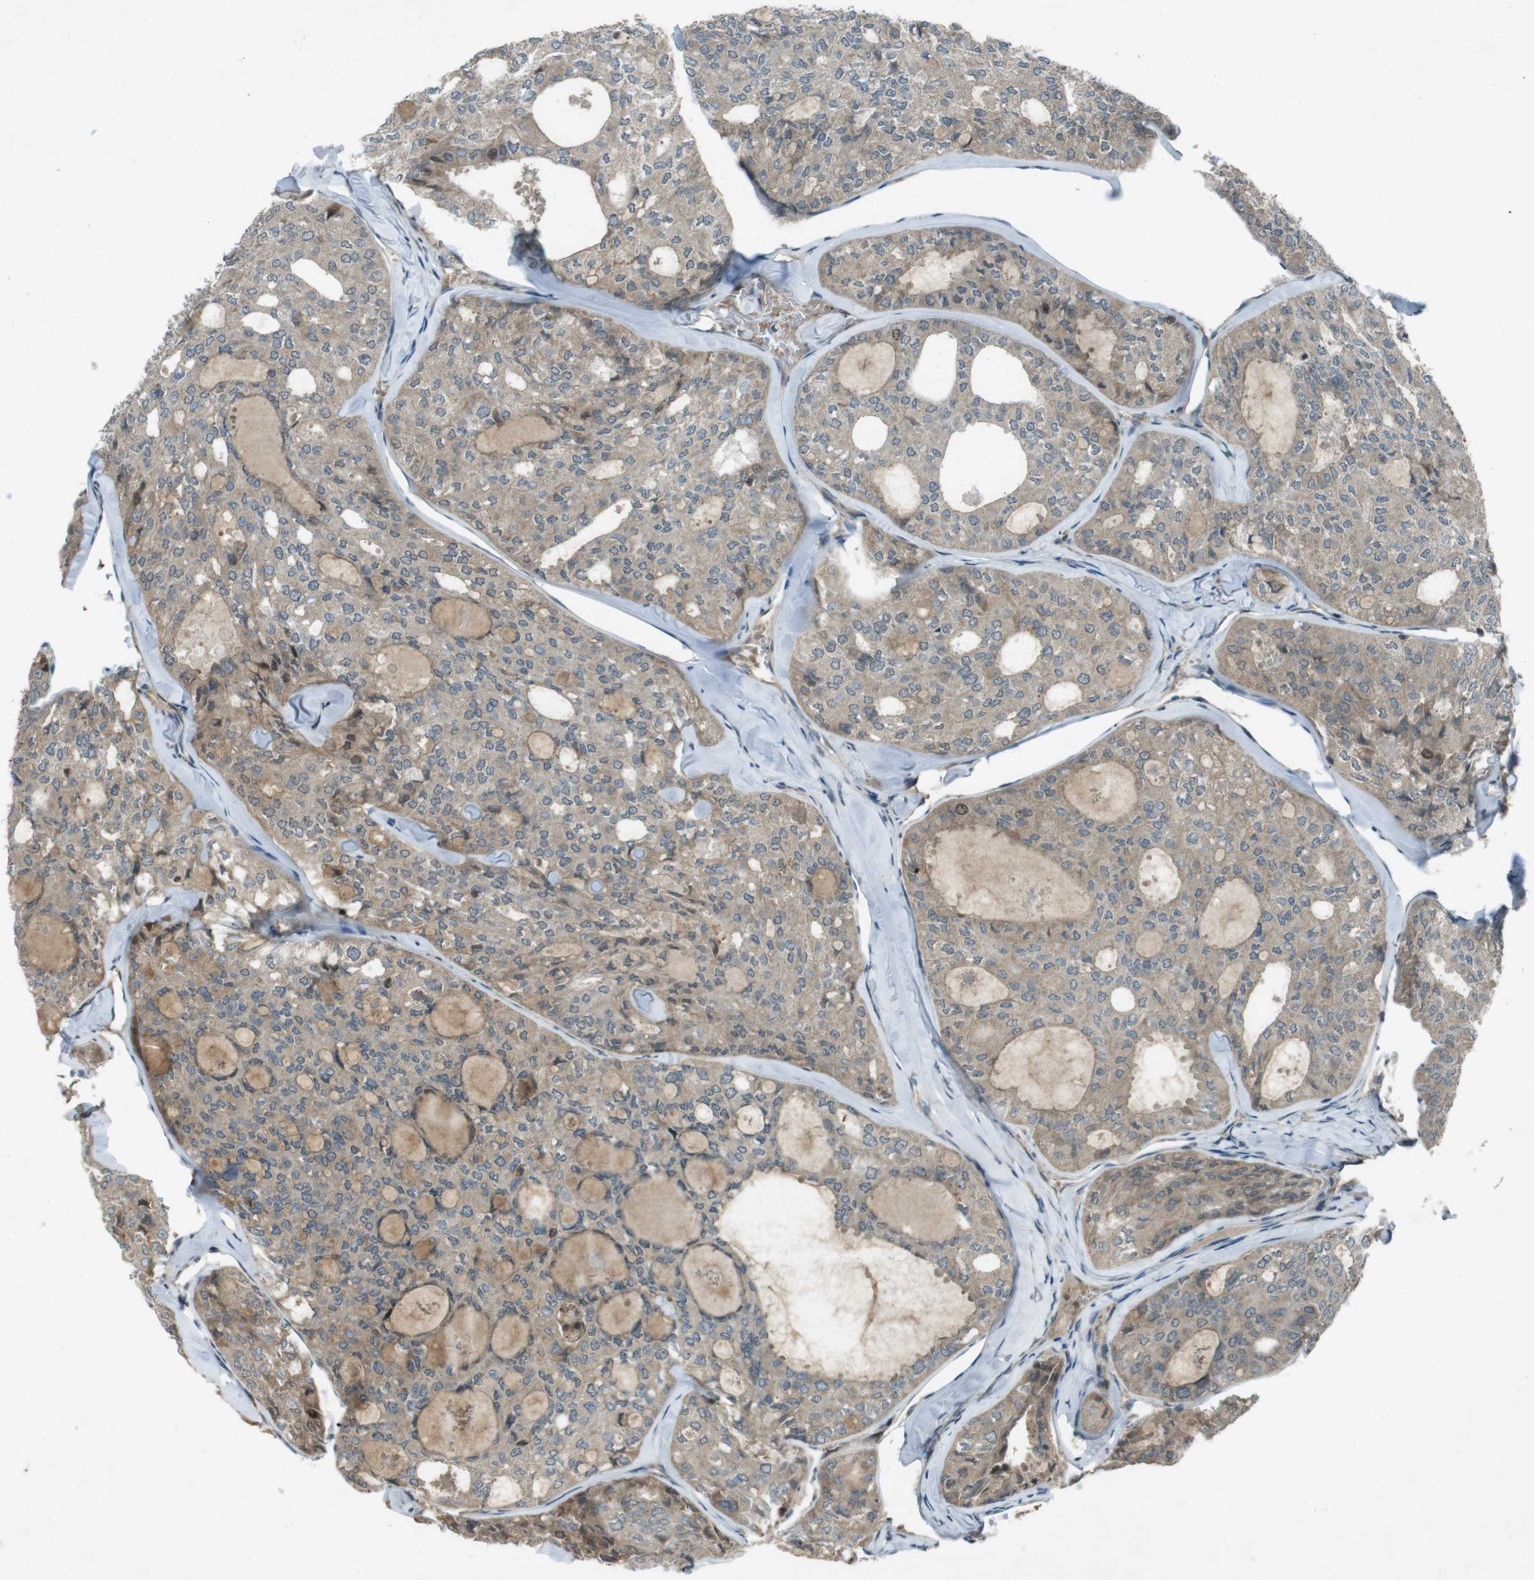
{"staining": {"intensity": "weak", "quantity": ">75%", "location": "cytoplasmic/membranous"}, "tissue": "thyroid cancer", "cell_type": "Tumor cells", "image_type": "cancer", "snomed": [{"axis": "morphology", "description": "Follicular adenoma carcinoma, NOS"}, {"axis": "topography", "description": "Thyroid gland"}], "caption": "This is an image of IHC staining of thyroid cancer (follicular adenoma carcinoma), which shows weak positivity in the cytoplasmic/membranous of tumor cells.", "gene": "ZYX", "patient": {"sex": "male", "age": 75}}